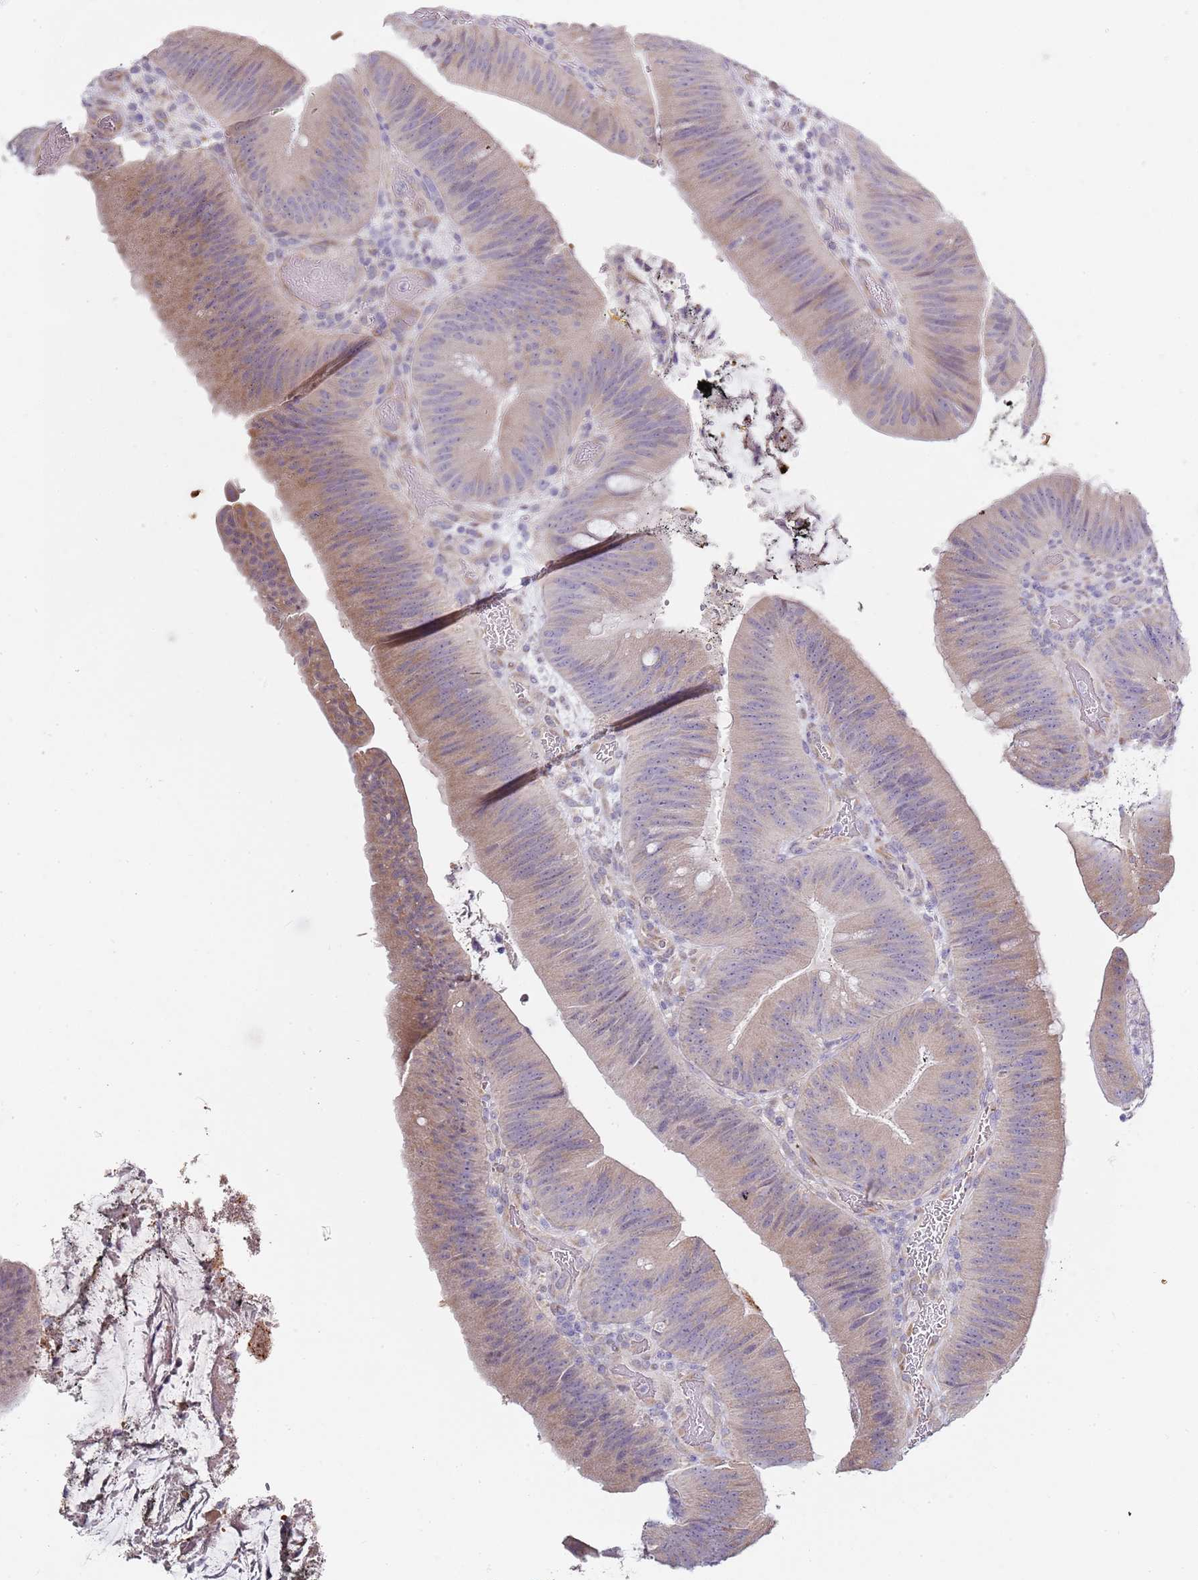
{"staining": {"intensity": "weak", "quantity": "25%-75%", "location": "cytoplasmic/membranous"}, "tissue": "colorectal cancer", "cell_type": "Tumor cells", "image_type": "cancer", "snomed": [{"axis": "morphology", "description": "Adenocarcinoma, NOS"}, {"axis": "topography", "description": "Colon"}], "caption": "Protein staining of adenocarcinoma (colorectal) tissue exhibits weak cytoplasmic/membranous expression in approximately 25%-75% of tumor cells.", "gene": "TBC1D9", "patient": {"sex": "female", "age": 43}}